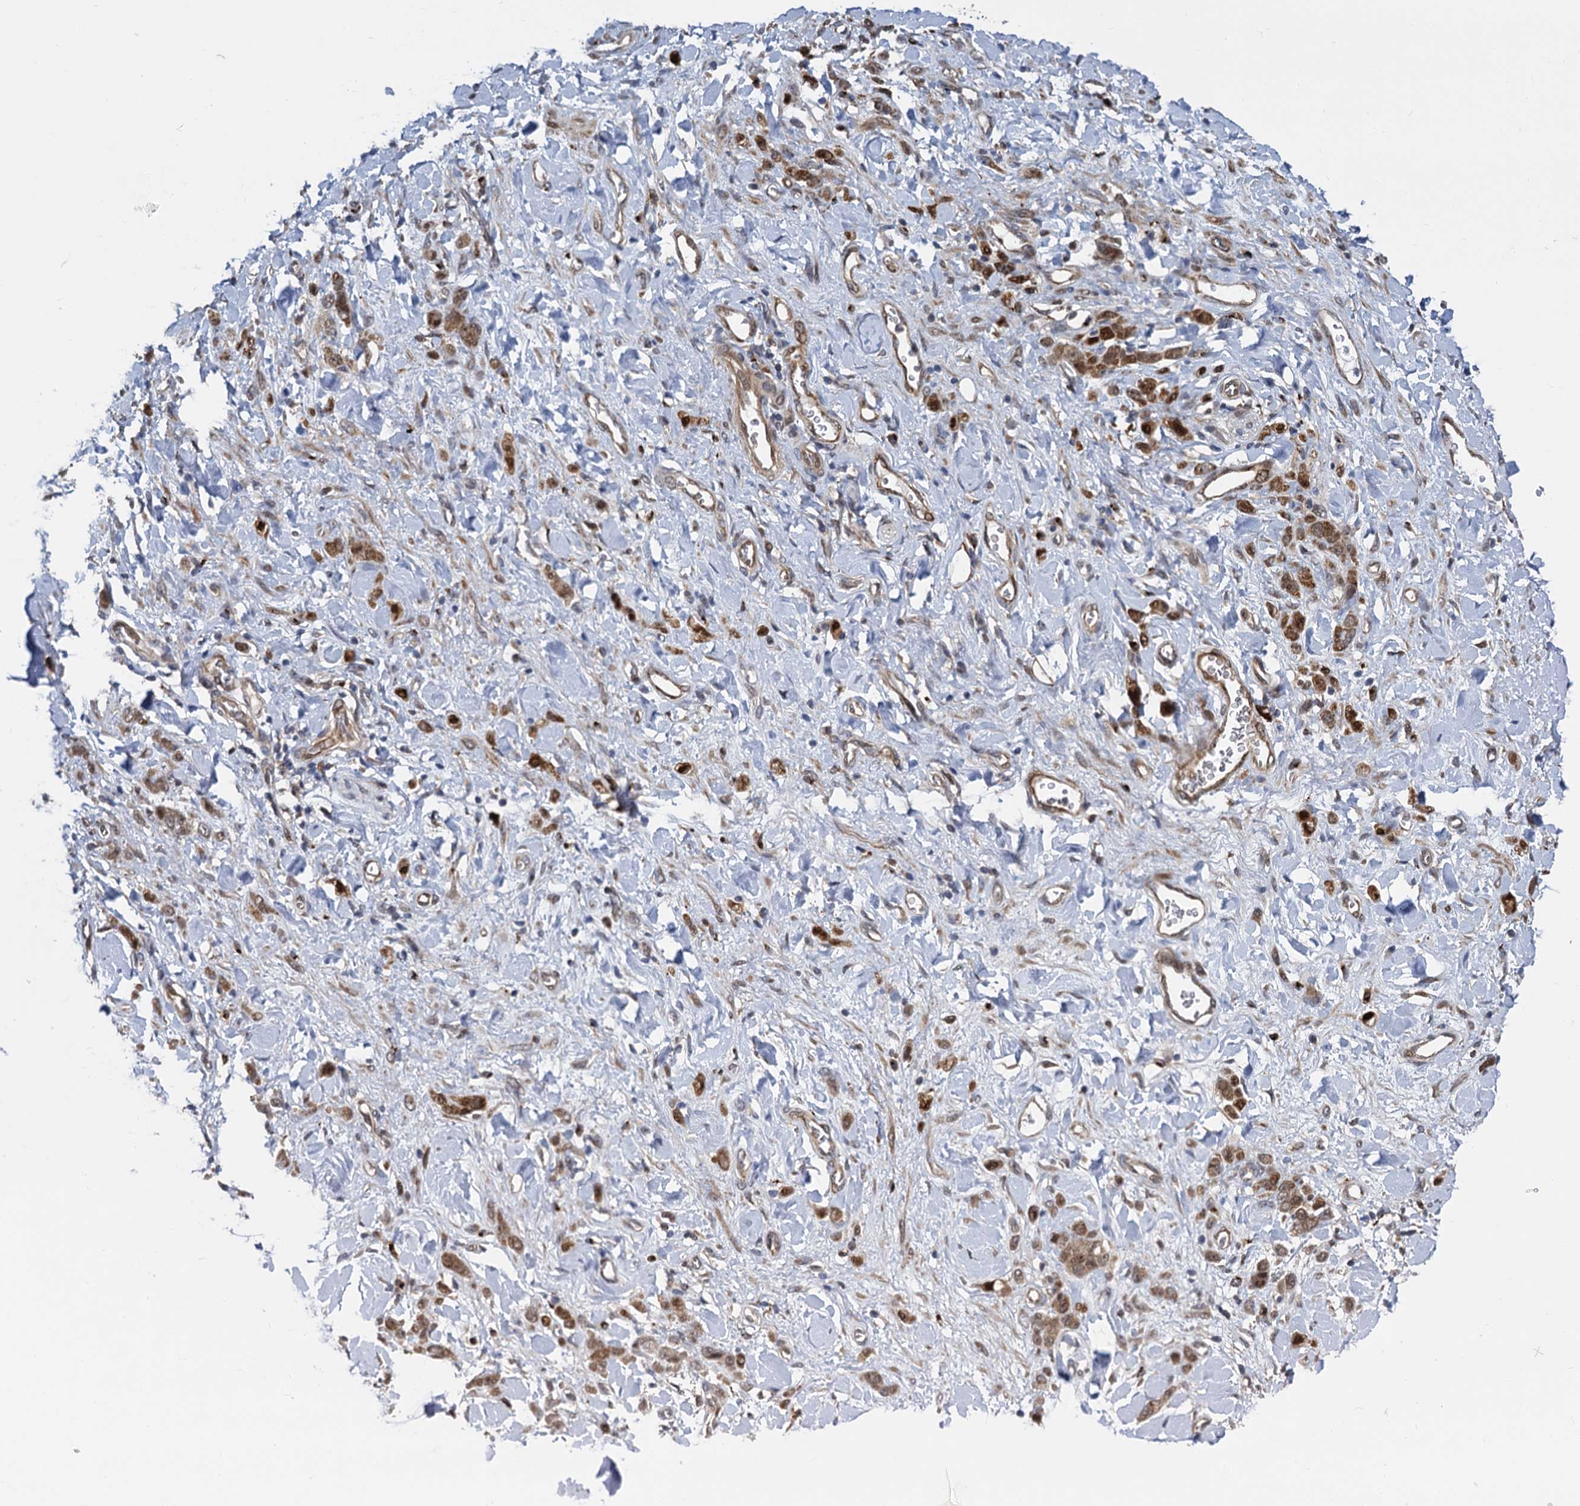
{"staining": {"intensity": "moderate", "quantity": ">75%", "location": "cytoplasmic/membranous,nuclear"}, "tissue": "stomach cancer", "cell_type": "Tumor cells", "image_type": "cancer", "snomed": [{"axis": "morphology", "description": "Normal tissue, NOS"}, {"axis": "morphology", "description": "Adenocarcinoma, NOS"}, {"axis": "topography", "description": "Stomach"}], "caption": "The histopathology image displays immunohistochemical staining of stomach cancer (adenocarcinoma). There is moderate cytoplasmic/membranous and nuclear staining is appreciated in approximately >75% of tumor cells. (Stains: DAB in brown, nuclei in blue, Microscopy: brightfield microscopy at high magnification).", "gene": "GAL3ST4", "patient": {"sex": "male", "age": 82}}